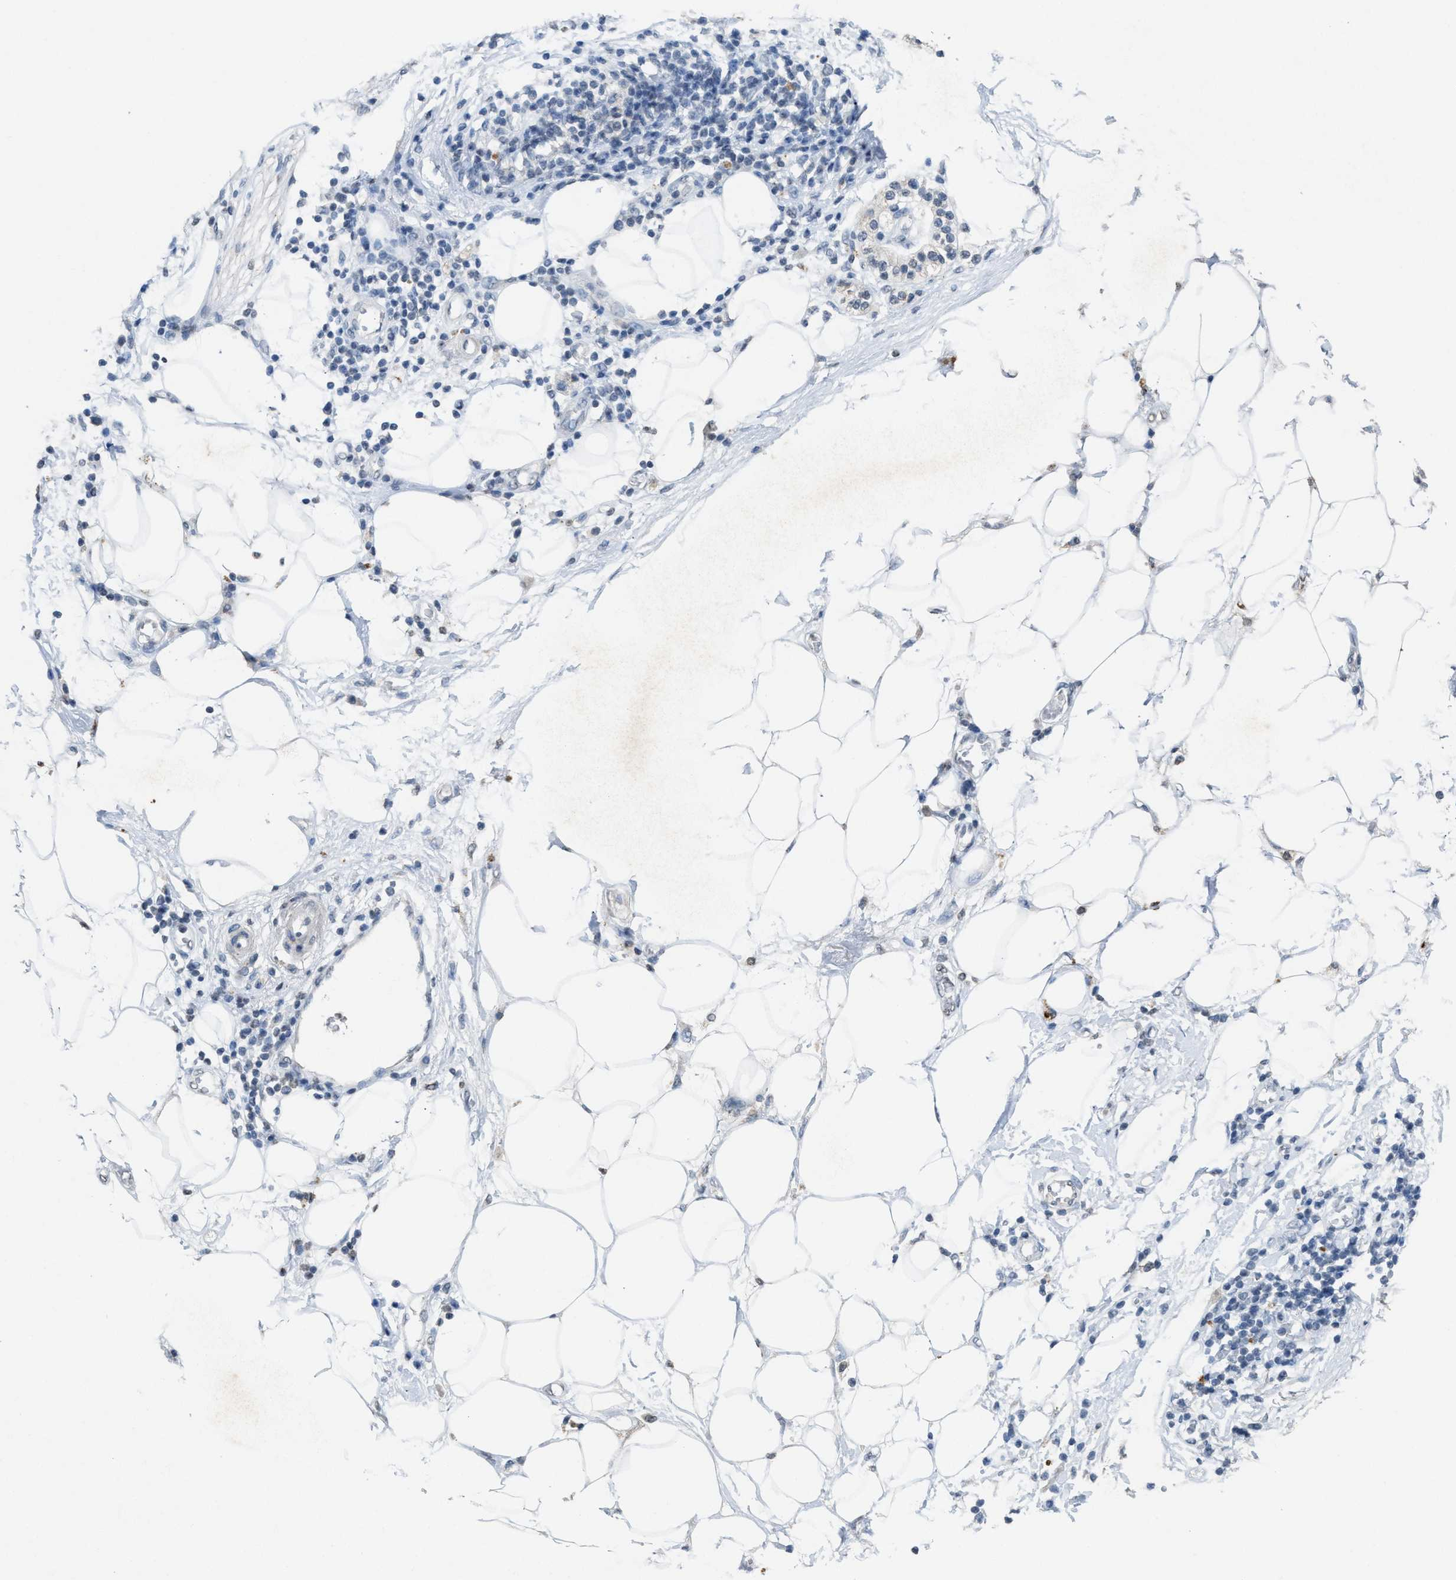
{"staining": {"intensity": "moderate", "quantity": "<25%", "location": "cytoplasmic/membranous"}, "tissue": "adipose tissue", "cell_type": "Adipocytes", "image_type": "normal", "snomed": [{"axis": "morphology", "description": "Normal tissue, NOS"}, {"axis": "morphology", "description": "Adenocarcinoma, NOS"}, {"axis": "topography", "description": "Duodenum"}, {"axis": "topography", "description": "Peripheral nerve tissue"}], "caption": "High-power microscopy captured an IHC photomicrograph of benign adipose tissue, revealing moderate cytoplasmic/membranous positivity in about <25% of adipocytes. (Brightfield microscopy of DAB IHC at high magnification).", "gene": "SLC5A5", "patient": {"sex": "female", "age": 60}}